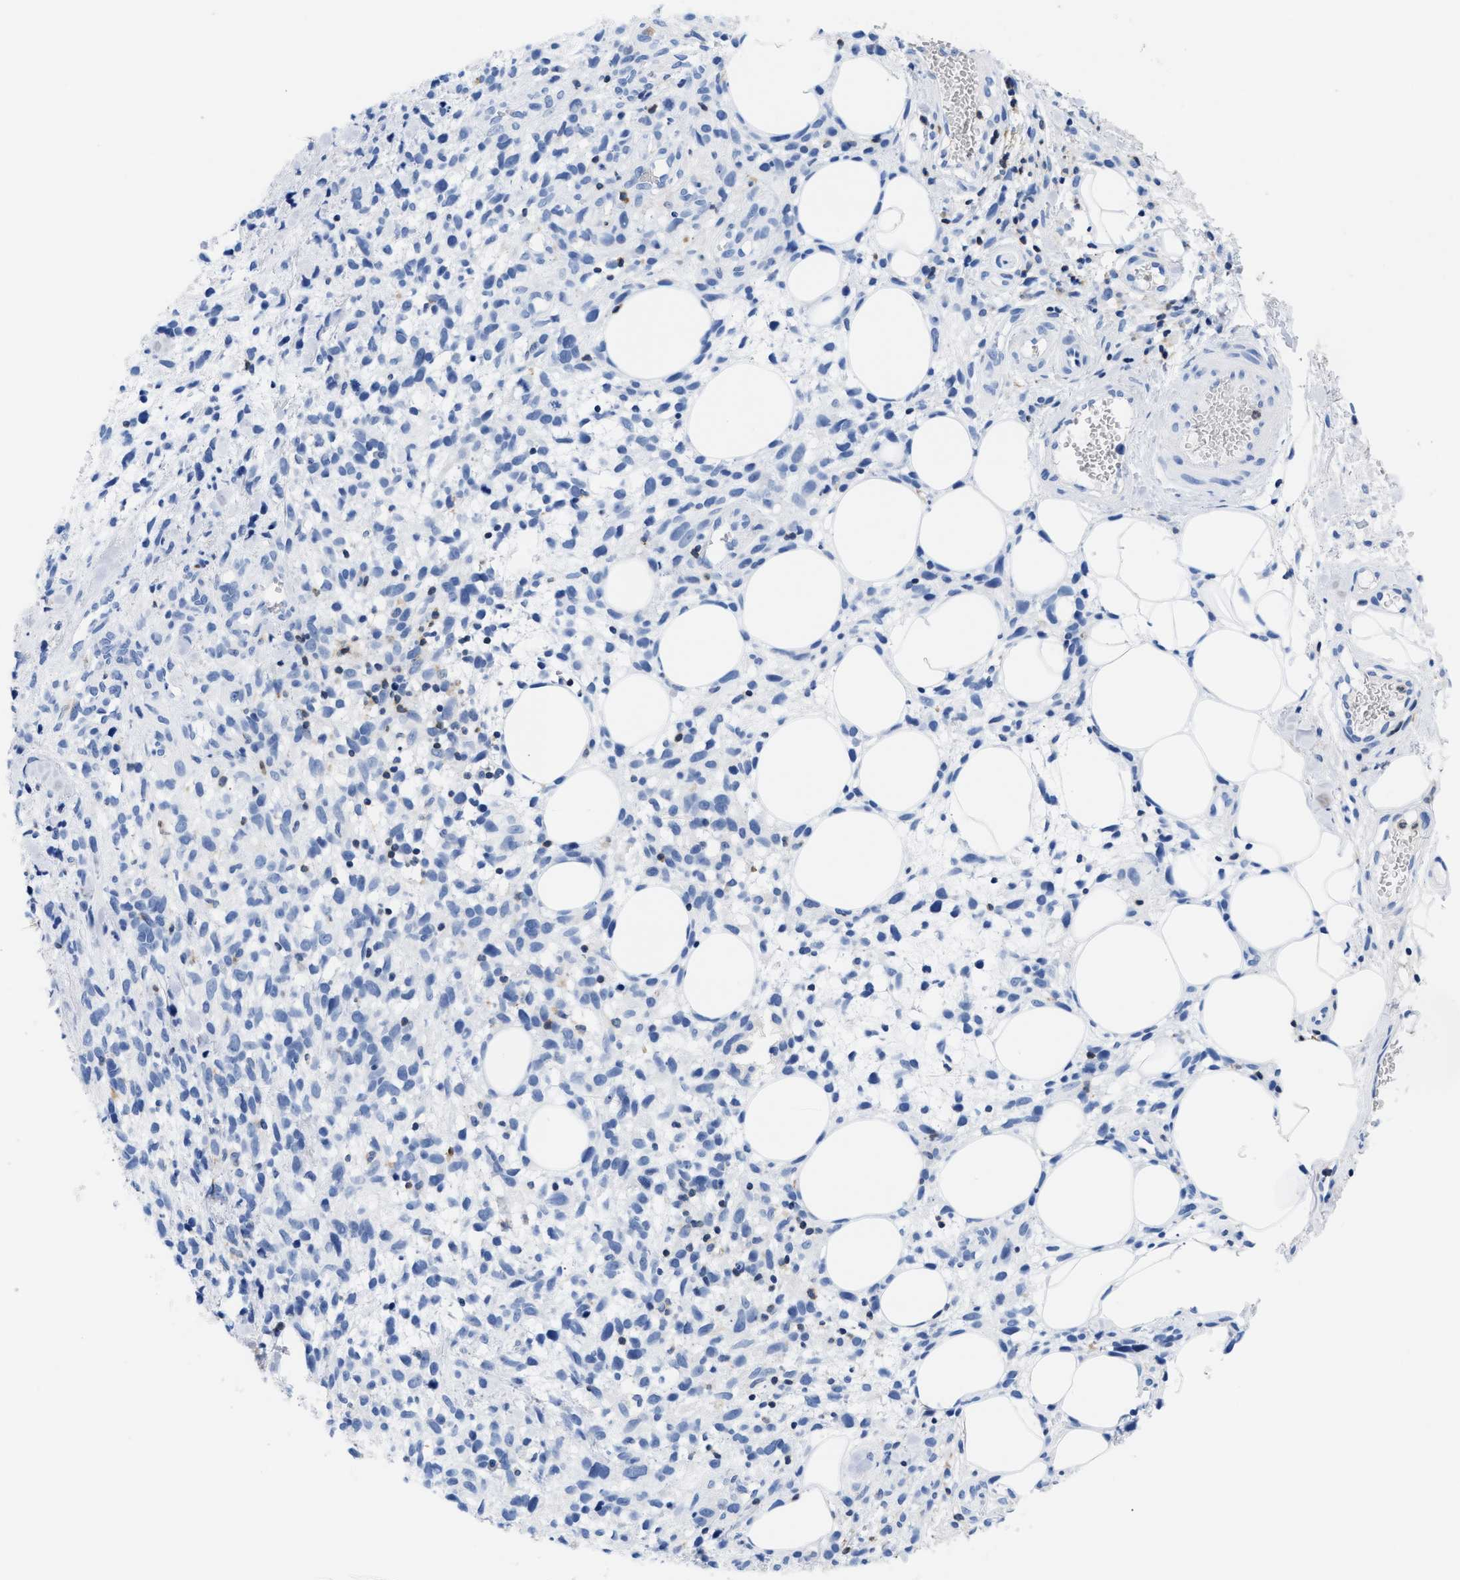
{"staining": {"intensity": "negative", "quantity": "none", "location": "none"}, "tissue": "melanoma", "cell_type": "Tumor cells", "image_type": "cancer", "snomed": [{"axis": "morphology", "description": "Malignant melanoma, NOS"}, {"axis": "topography", "description": "Skin"}], "caption": "This is an immunohistochemistry photomicrograph of human malignant melanoma. There is no positivity in tumor cells.", "gene": "LCP1", "patient": {"sex": "female", "age": 55}}